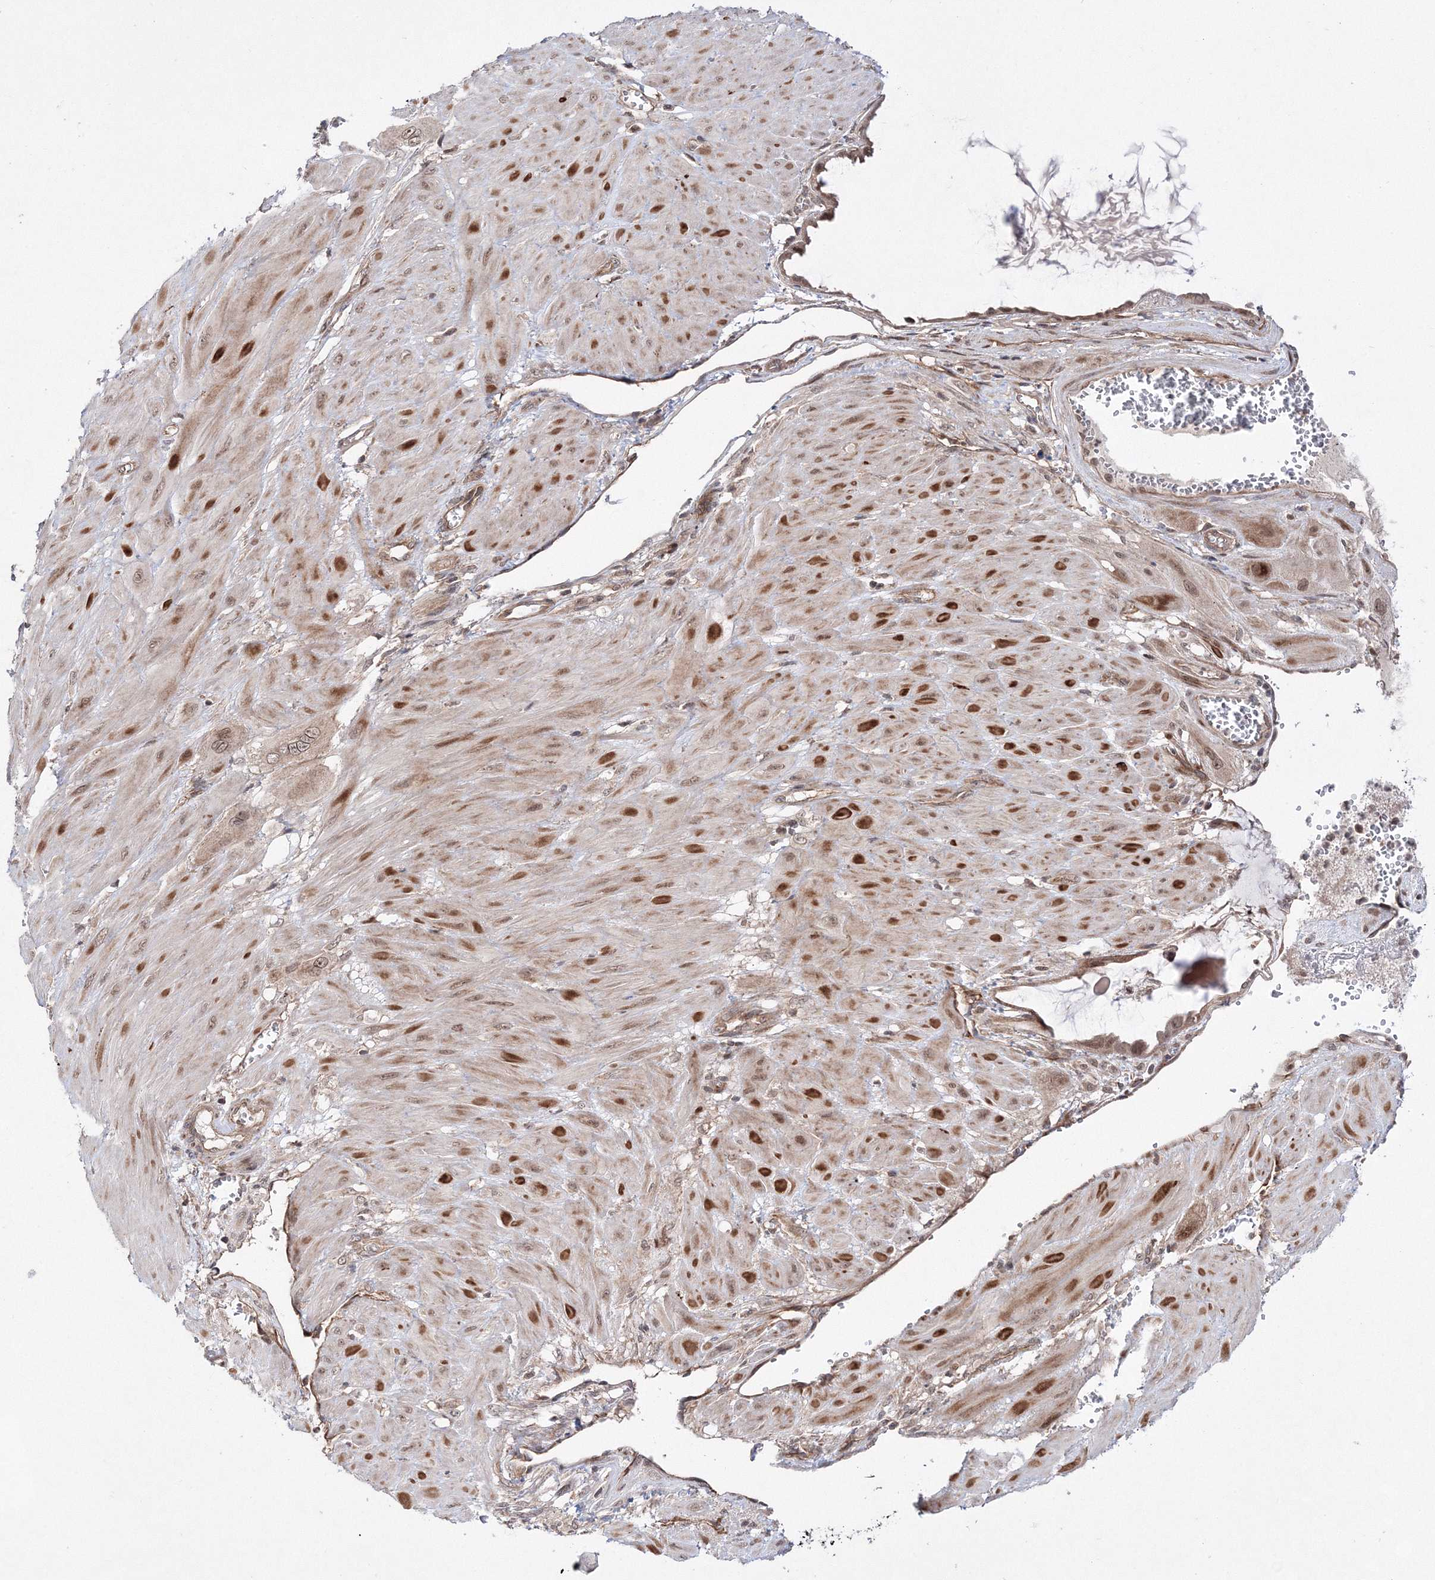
{"staining": {"intensity": "moderate", "quantity": ">75%", "location": "cytoplasmic/membranous,nuclear"}, "tissue": "cervical cancer", "cell_type": "Tumor cells", "image_type": "cancer", "snomed": [{"axis": "morphology", "description": "Squamous cell carcinoma, NOS"}, {"axis": "topography", "description": "Cervix"}], "caption": "This is an image of immunohistochemistry staining of cervical cancer (squamous cell carcinoma), which shows moderate expression in the cytoplasmic/membranous and nuclear of tumor cells.", "gene": "DALRD3", "patient": {"sex": "female", "age": 34}}